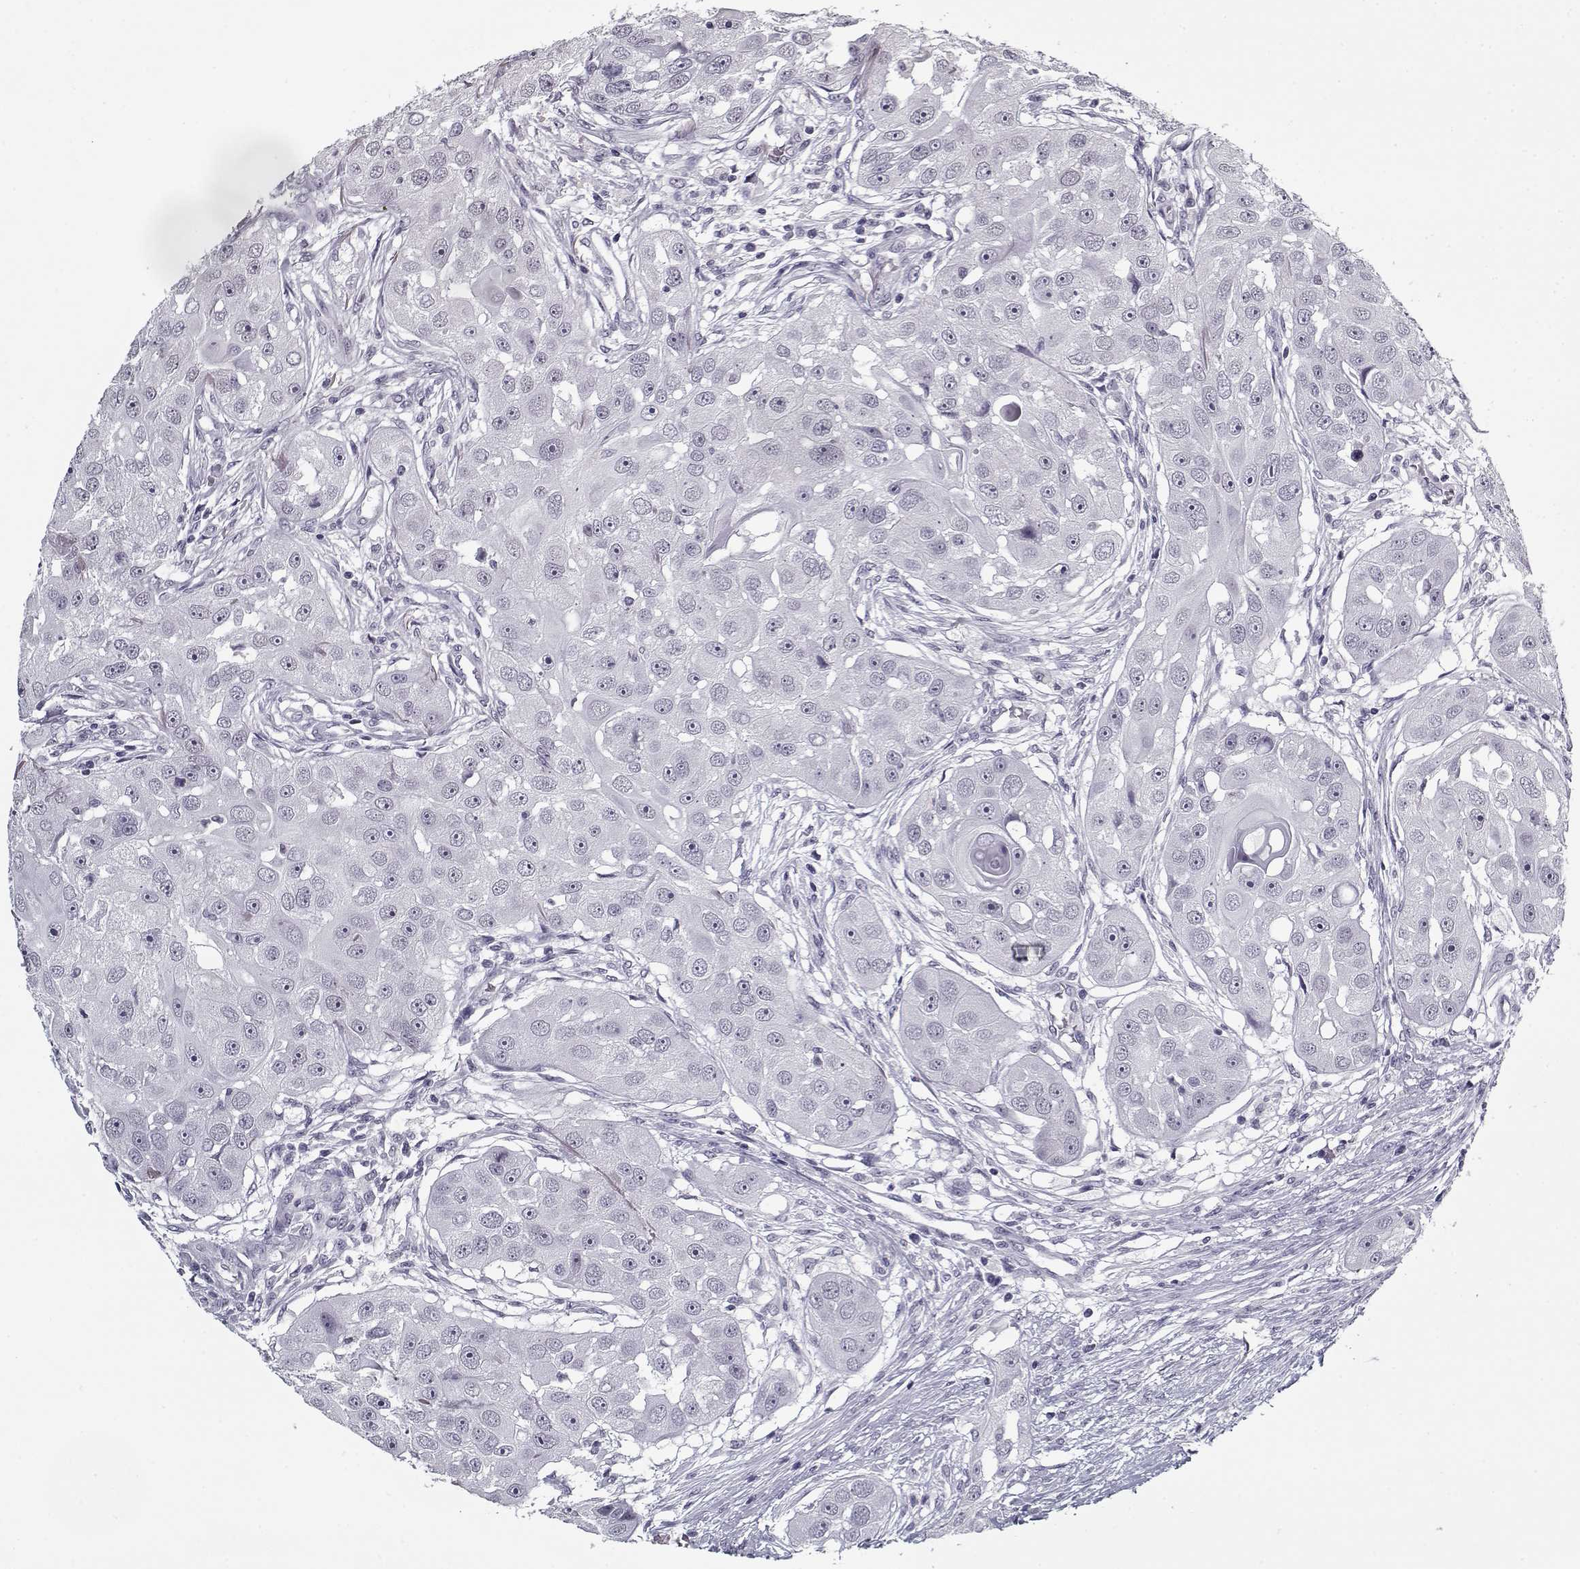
{"staining": {"intensity": "negative", "quantity": "none", "location": "none"}, "tissue": "head and neck cancer", "cell_type": "Tumor cells", "image_type": "cancer", "snomed": [{"axis": "morphology", "description": "Squamous cell carcinoma, NOS"}, {"axis": "topography", "description": "Head-Neck"}], "caption": "Immunohistochemistry image of neoplastic tissue: human head and neck squamous cell carcinoma stained with DAB reveals no significant protein positivity in tumor cells.", "gene": "RNF32", "patient": {"sex": "male", "age": 51}}